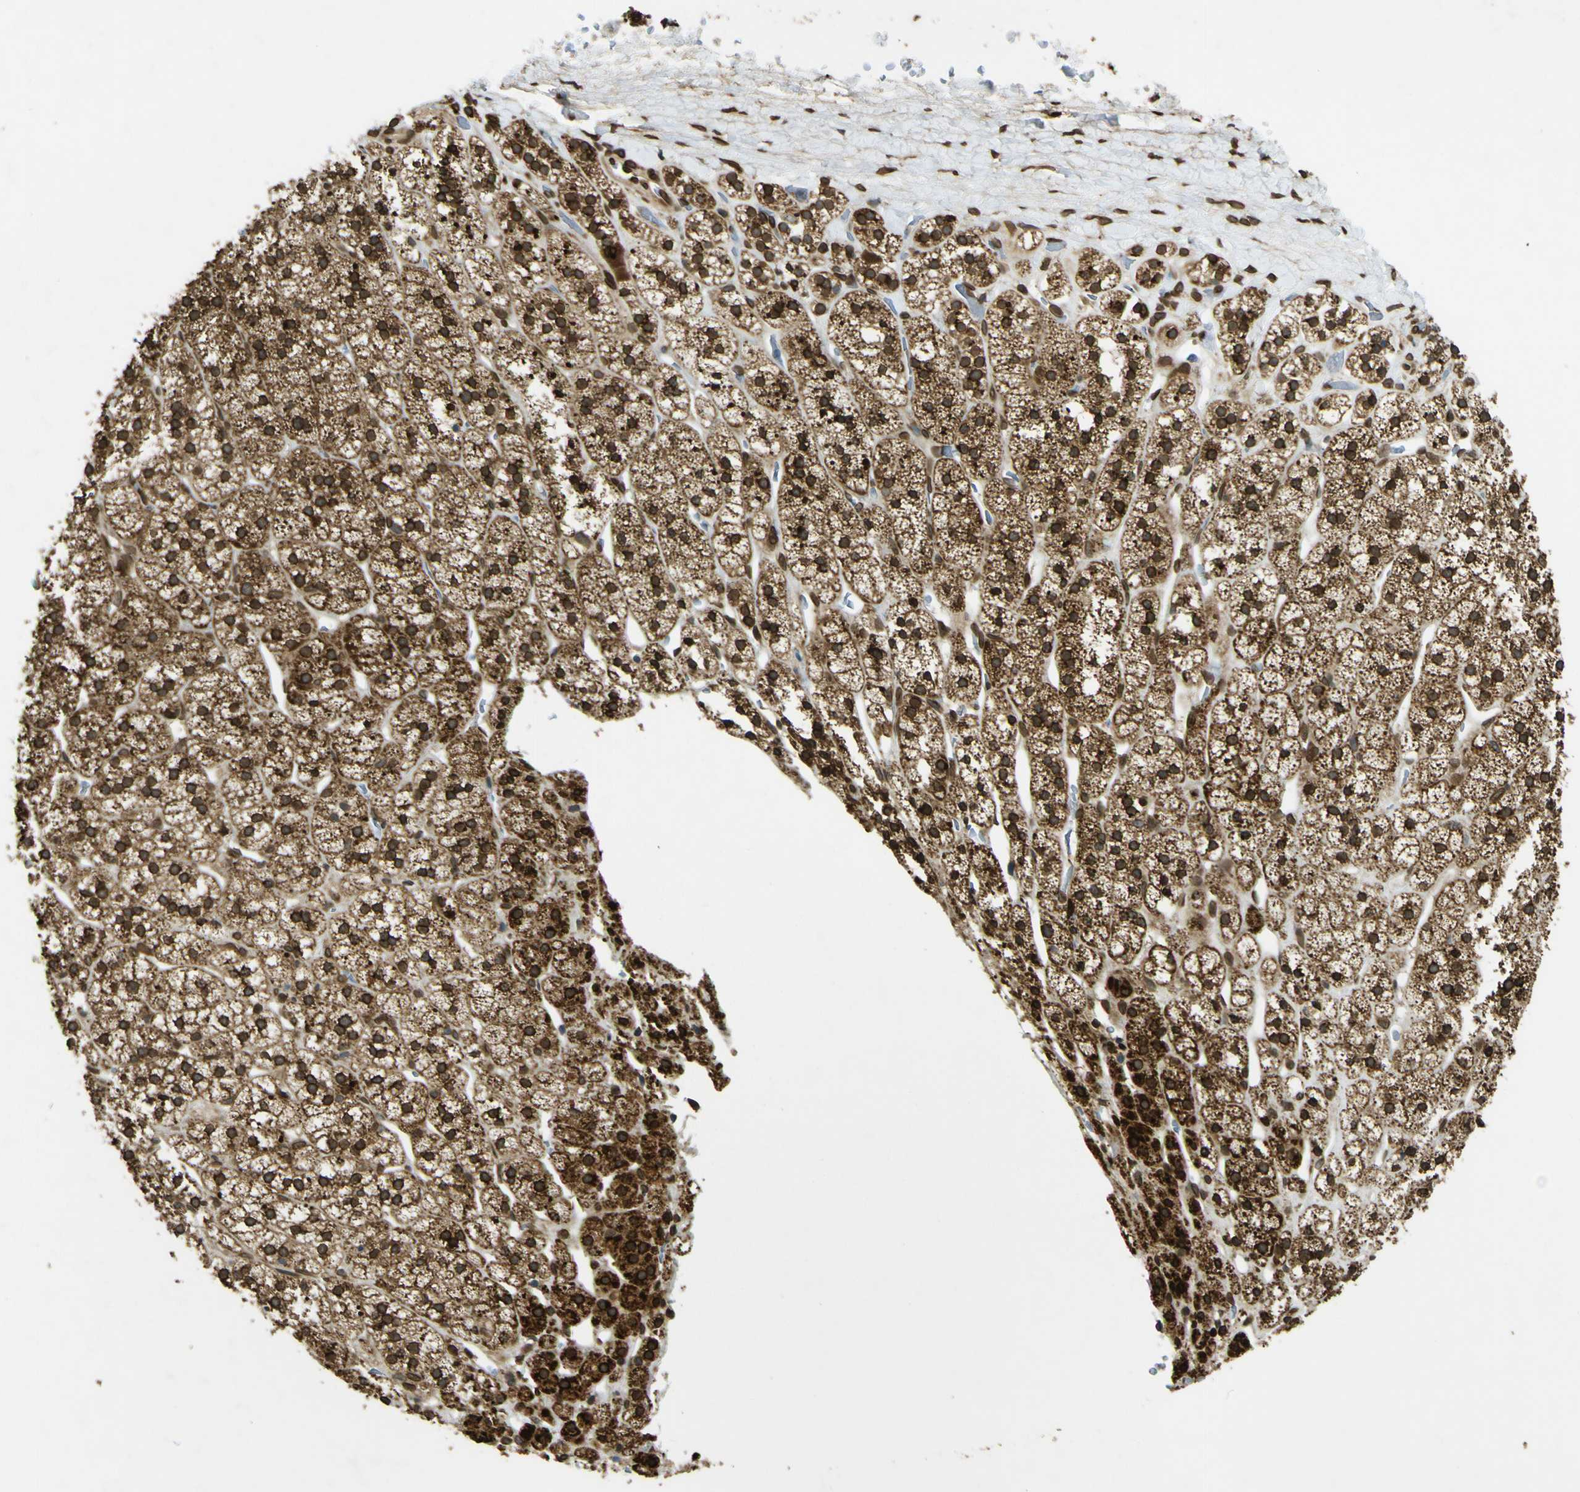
{"staining": {"intensity": "strong", "quantity": ">75%", "location": "cytoplasmic/membranous,nuclear"}, "tissue": "adrenal gland", "cell_type": "Glandular cells", "image_type": "normal", "snomed": [{"axis": "morphology", "description": "Normal tissue, NOS"}, {"axis": "topography", "description": "Adrenal gland"}], "caption": "Protein expression by immunohistochemistry demonstrates strong cytoplasmic/membranous,nuclear positivity in about >75% of glandular cells in benign adrenal gland.", "gene": "GALNT1", "patient": {"sex": "male", "age": 56}}